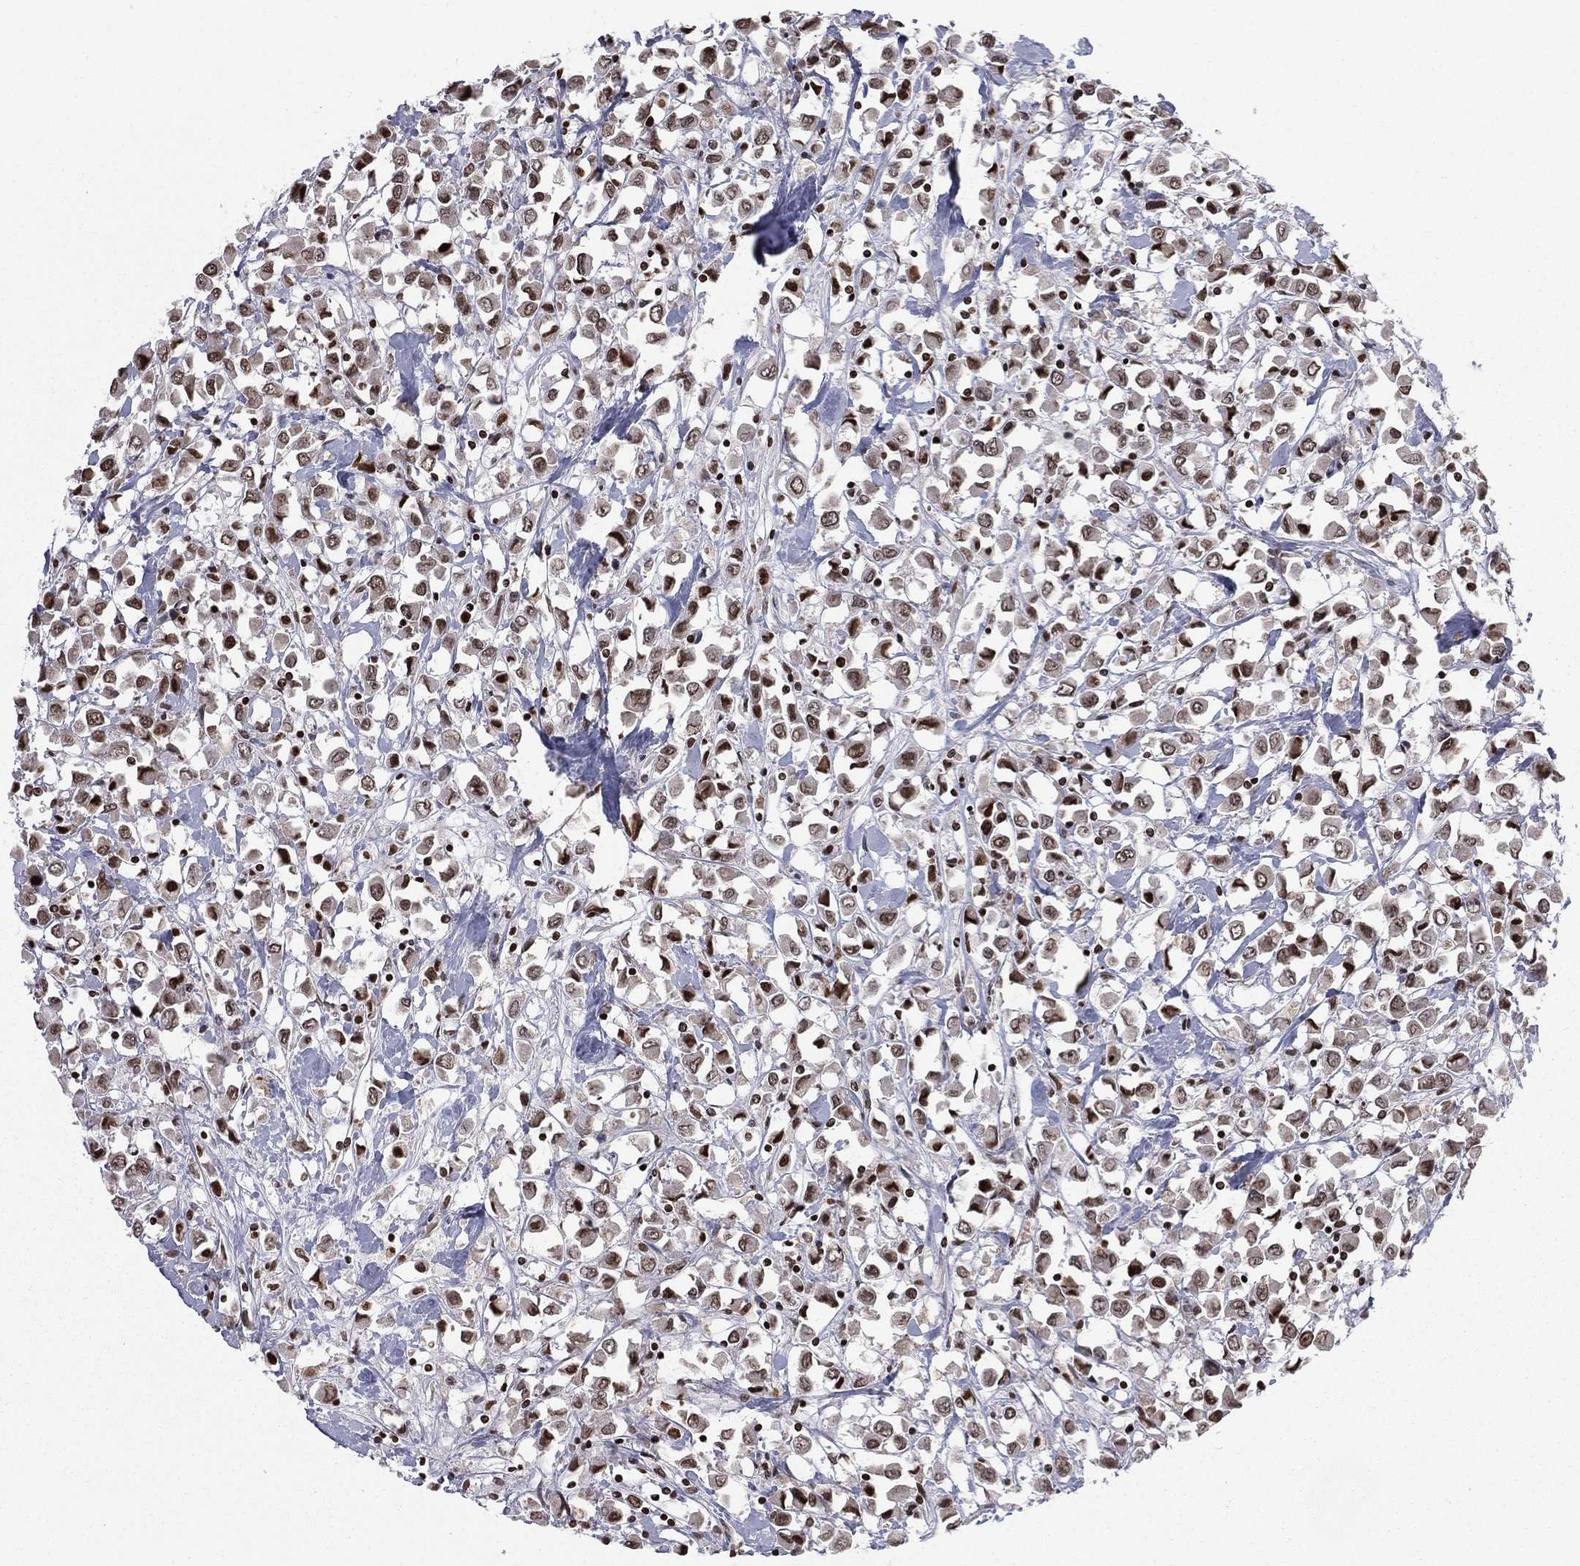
{"staining": {"intensity": "strong", "quantity": "25%-75%", "location": "nuclear"}, "tissue": "breast cancer", "cell_type": "Tumor cells", "image_type": "cancer", "snomed": [{"axis": "morphology", "description": "Duct carcinoma"}, {"axis": "topography", "description": "Breast"}], "caption": "IHC of infiltrating ductal carcinoma (breast) reveals high levels of strong nuclear positivity in approximately 25%-75% of tumor cells. (DAB (3,3'-diaminobenzidine) IHC, brown staining for protein, blue staining for nuclei).", "gene": "RFX7", "patient": {"sex": "female", "age": 61}}